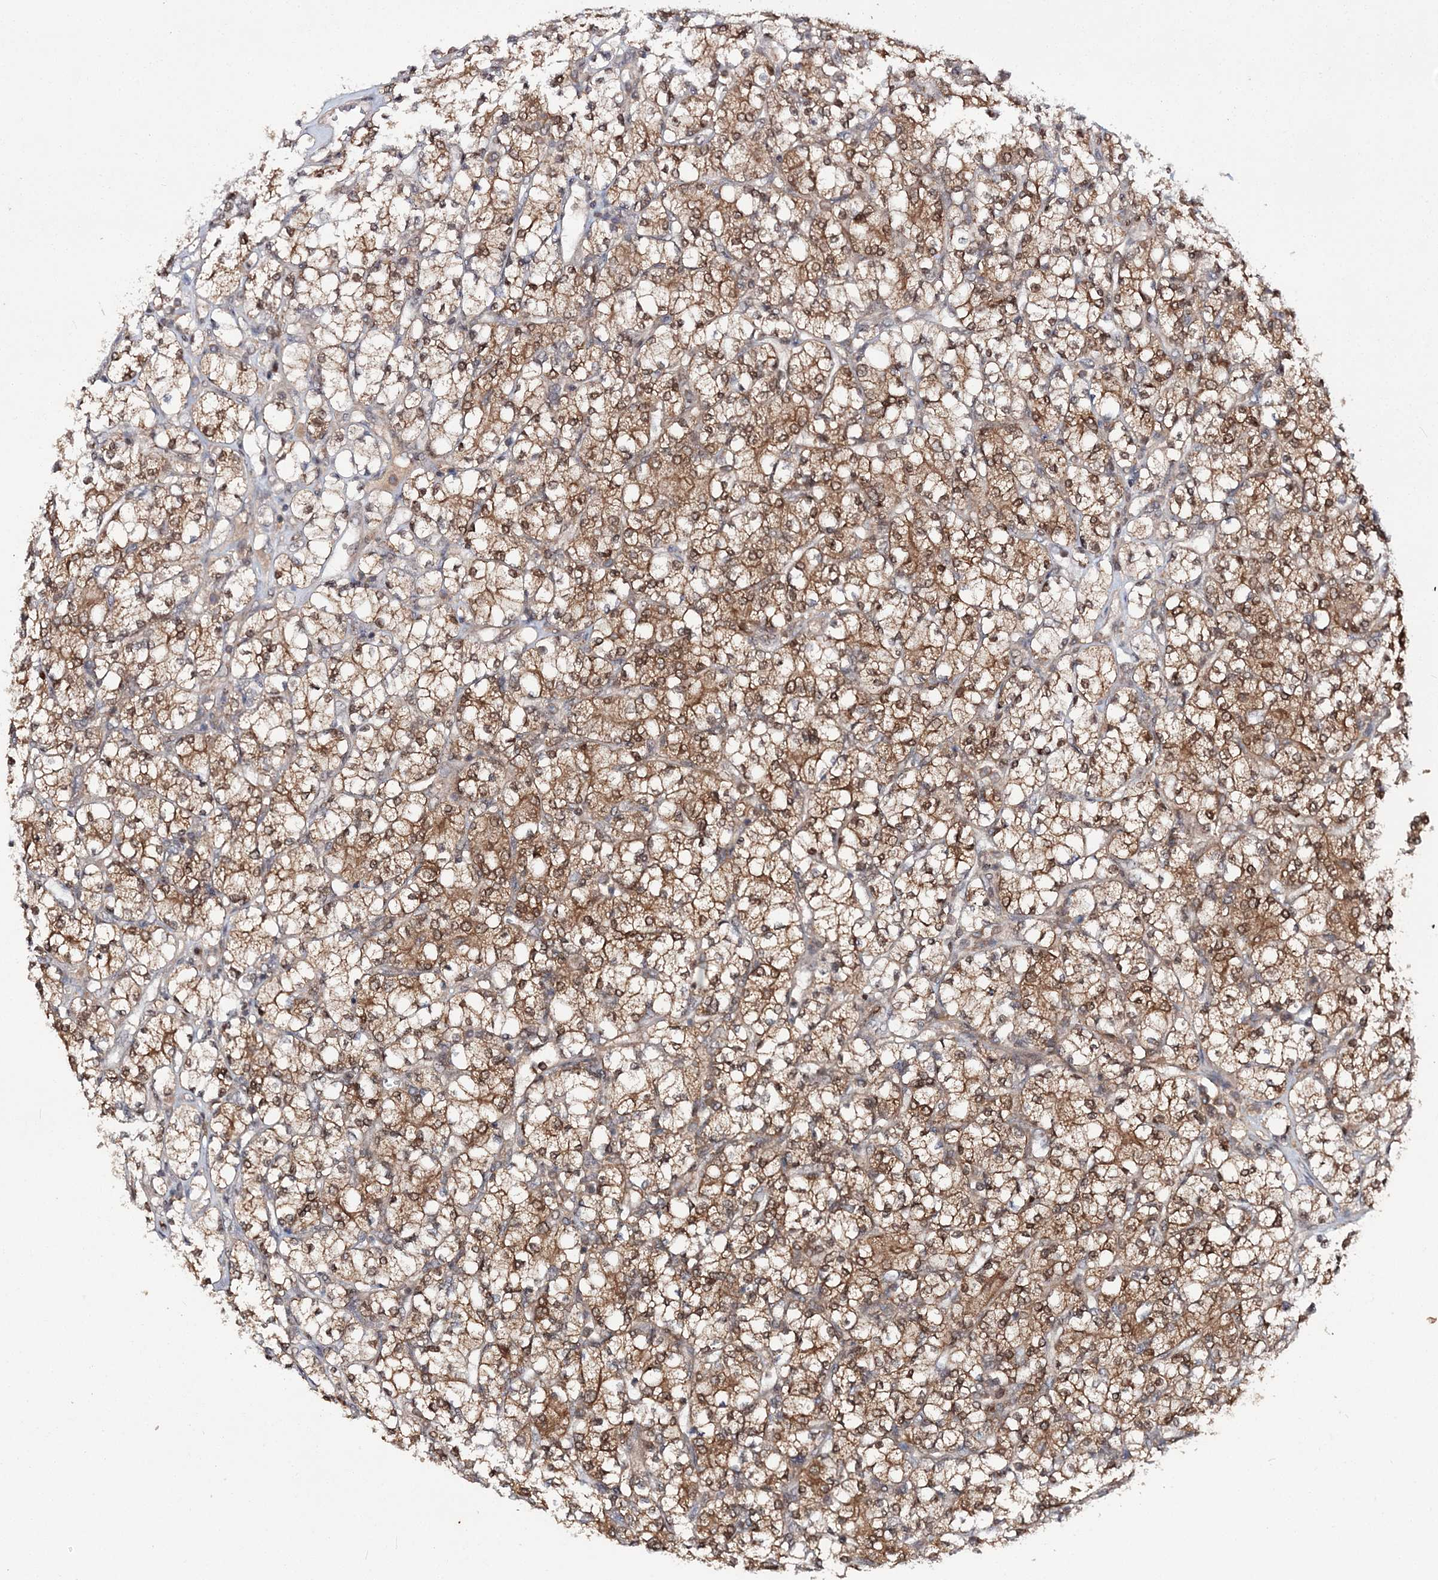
{"staining": {"intensity": "moderate", "quantity": ">75%", "location": "cytoplasmic/membranous"}, "tissue": "renal cancer", "cell_type": "Tumor cells", "image_type": "cancer", "snomed": [{"axis": "morphology", "description": "Adenocarcinoma, NOS"}, {"axis": "topography", "description": "Kidney"}], "caption": "DAB (3,3'-diaminobenzidine) immunohistochemical staining of renal adenocarcinoma displays moderate cytoplasmic/membranous protein expression in approximately >75% of tumor cells. Using DAB (brown) and hematoxylin (blue) stains, captured at high magnification using brightfield microscopy.", "gene": "NIF3L1", "patient": {"sex": "male", "age": 77}}